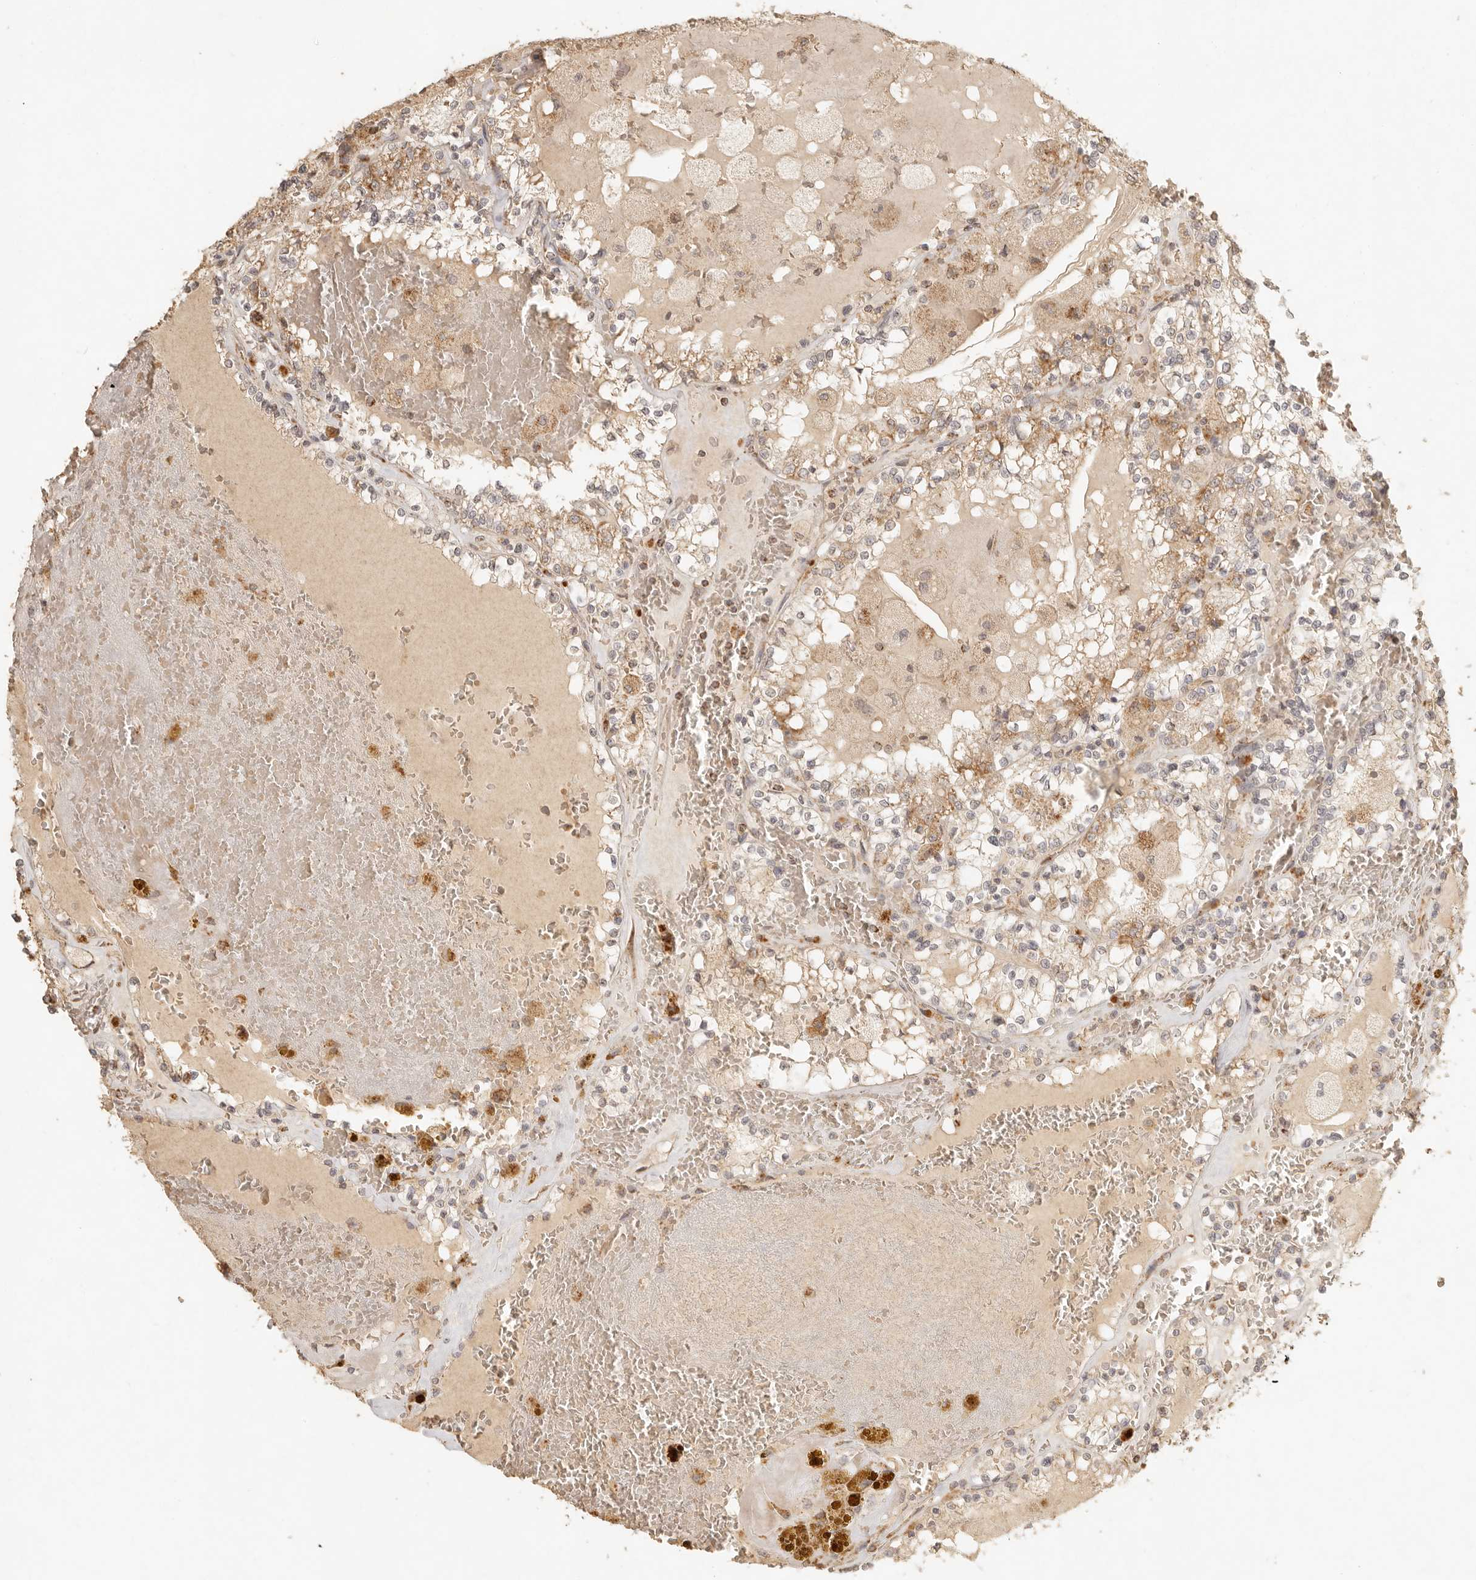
{"staining": {"intensity": "moderate", "quantity": "25%-75%", "location": "cytoplasmic/membranous"}, "tissue": "renal cancer", "cell_type": "Tumor cells", "image_type": "cancer", "snomed": [{"axis": "morphology", "description": "Adenocarcinoma, NOS"}, {"axis": "topography", "description": "Kidney"}], "caption": "The immunohistochemical stain labels moderate cytoplasmic/membranous positivity in tumor cells of renal cancer tissue.", "gene": "MRPL55", "patient": {"sex": "female", "age": 56}}